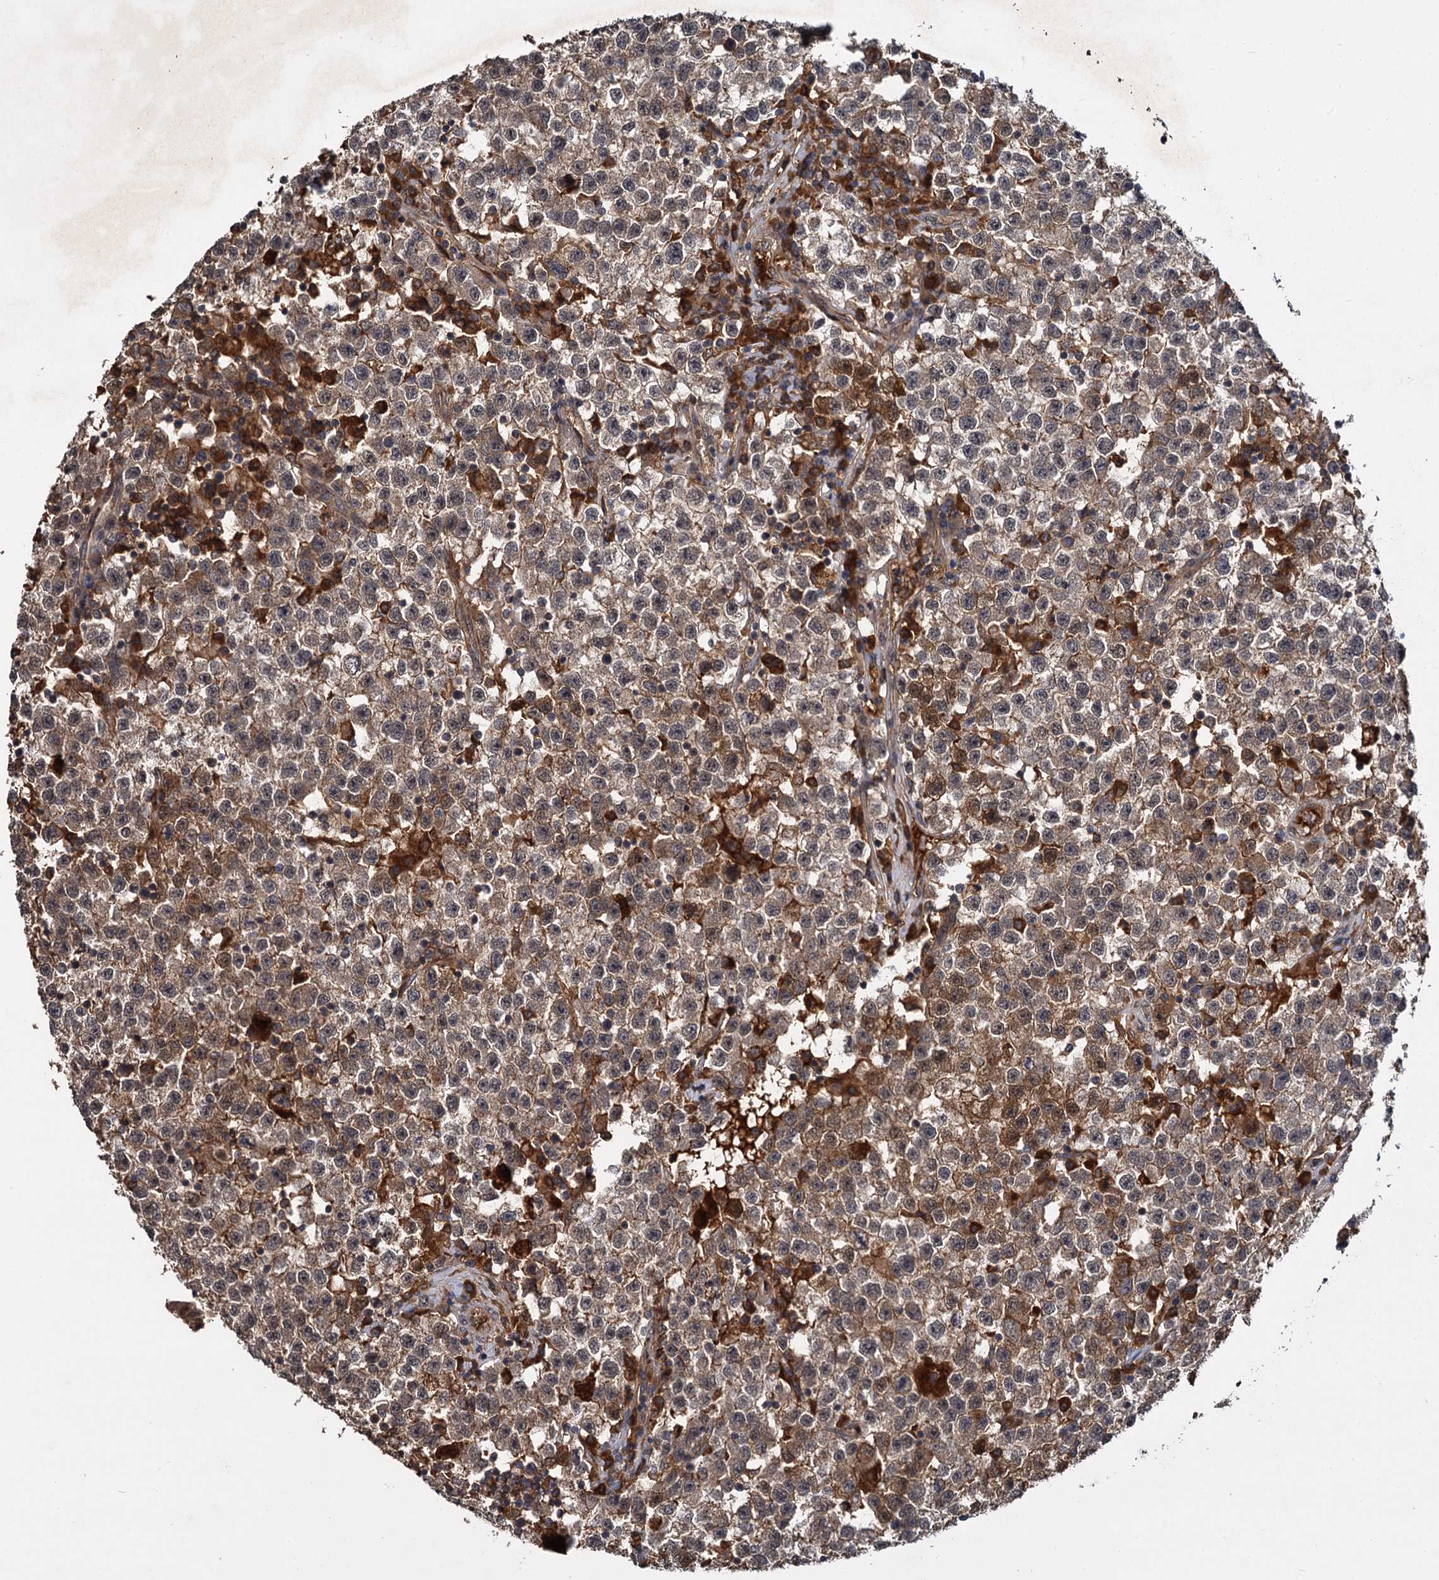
{"staining": {"intensity": "moderate", "quantity": "<25%", "location": "cytoplasmic/membranous"}, "tissue": "testis cancer", "cell_type": "Tumor cells", "image_type": "cancer", "snomed": [{"axis": "morphology", "description": "Seminoma, NOS"}, {"axis": "topography", "description": "Testis"}], "caption": "A low amount of moderate cytoplasmic/membranous expression is identified in approximately <25% of tumor cells in testis seminoma tissue.", "gene": "MBD6", "patient": {"sex": "male", "age": 22}}